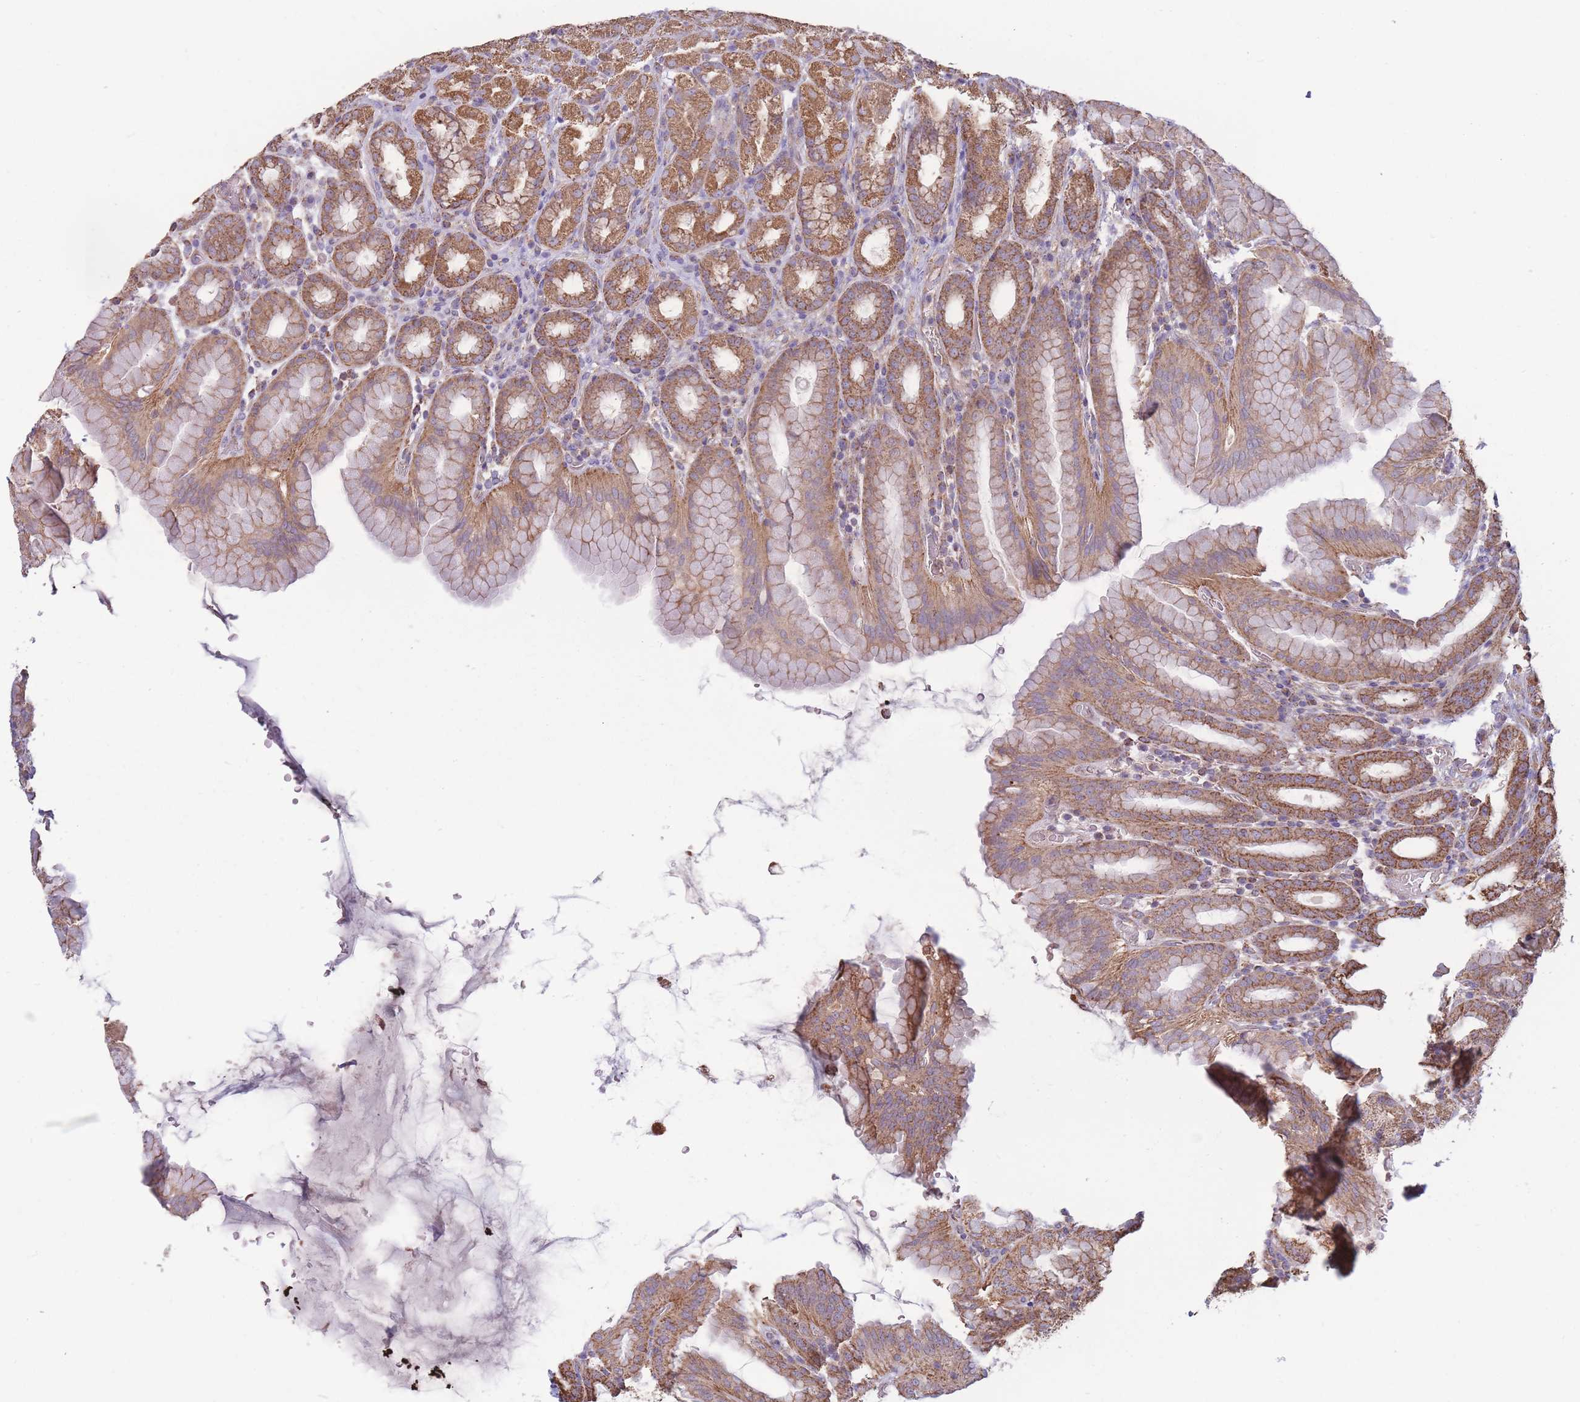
{"staining": {"intensity": "moderate", "quantity": ">75%", "location": "cytoplasmic/membranous"}, "tissue": "stomach", "cell_type": "Glandular cells", "image_type": "normal", "snomed": [{"axis": "morphology", "description": "Normal tissue, NOS"}, {"axis": "topography", "description": "Stomach, upper"}, {"axis": "topography", "description": "Stomach"}], "caption": "DAB (3,3'-diaminobenzidine) immunohistochemical staining of normal stomach shows moderate cytoplasmic/membranous protein expression in approximately >75% of glandular cells.", "gene": "KIF16B", "patient": {"sex": "male", "age": 68}}